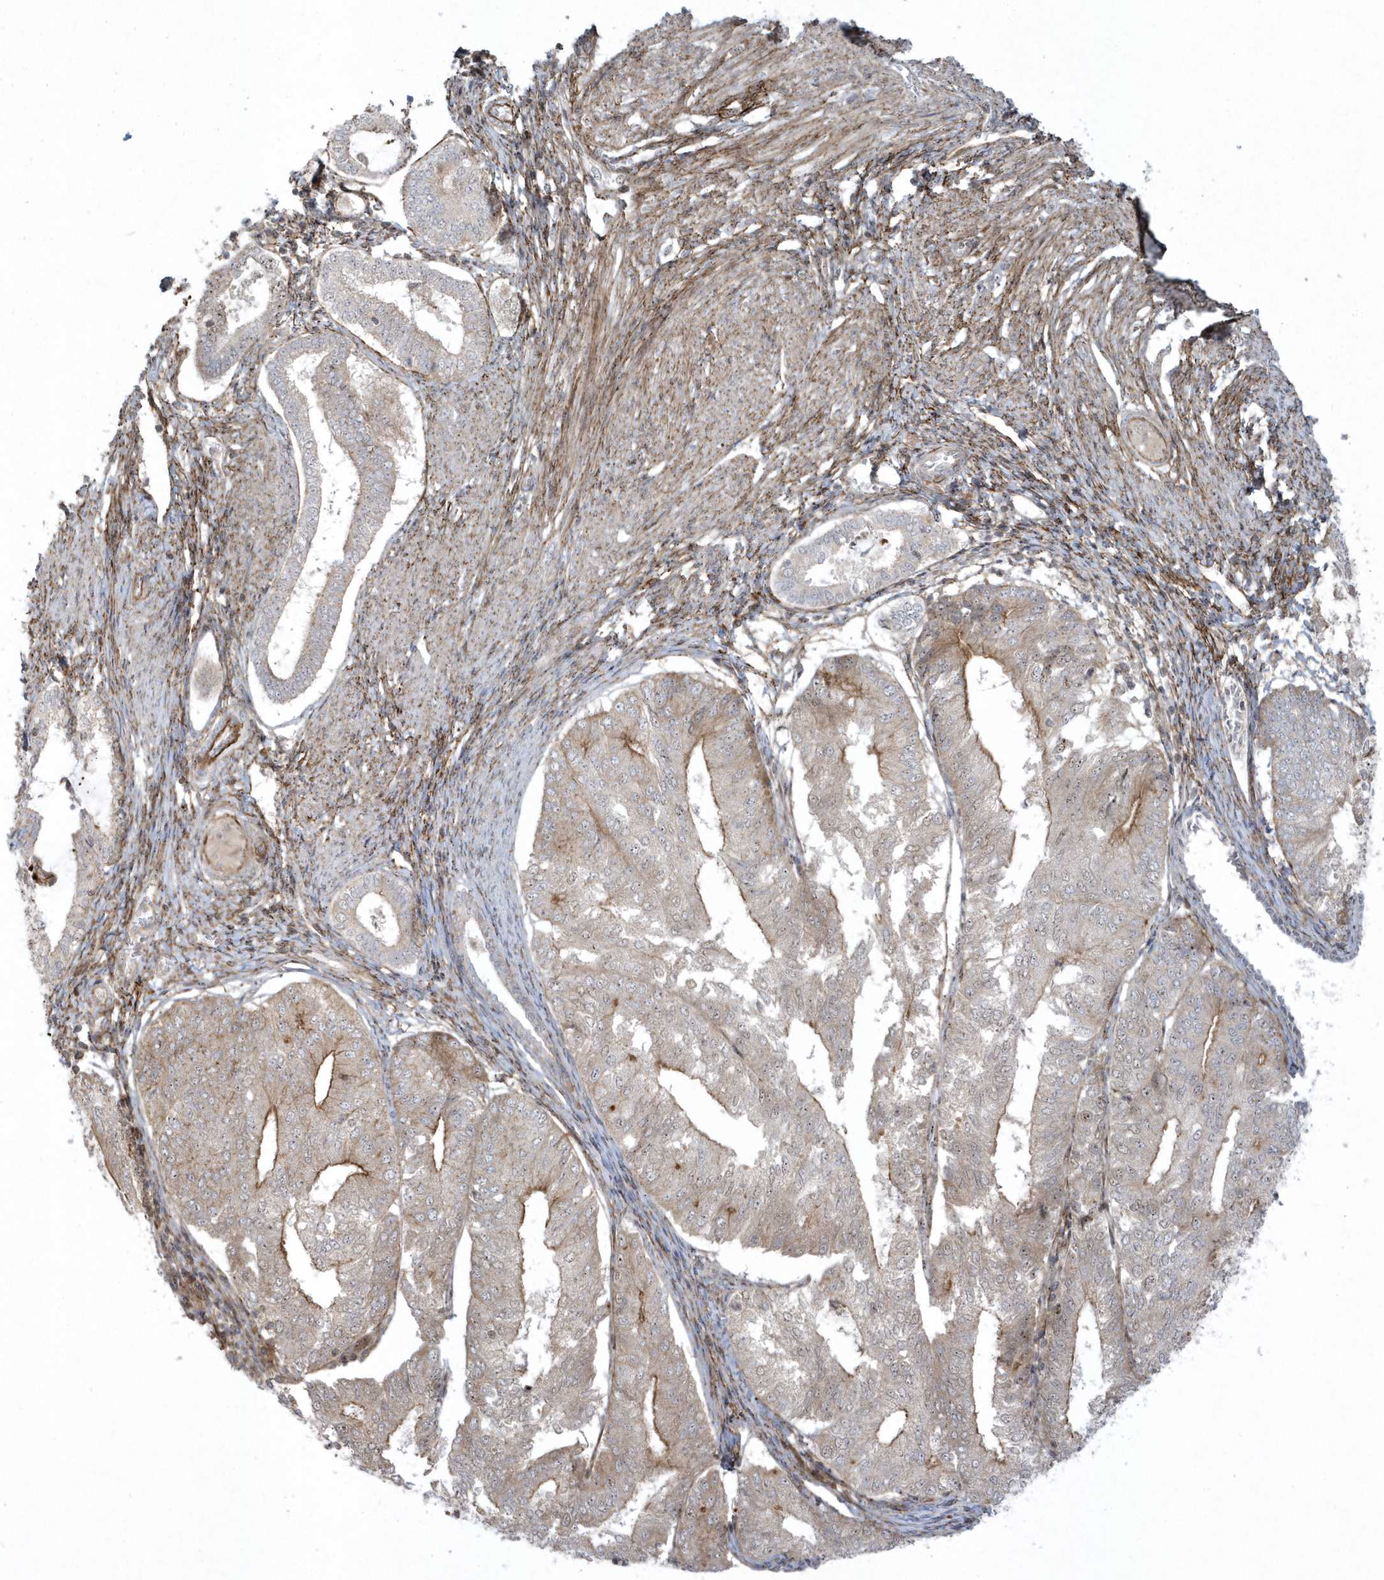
{"staining": {"intensity": "weak", "quantity": "25%-75%", "location": "cytoplasmic/membranous,nuclear"}, "tissue": "endometrial cancer", "cell_type": "Tumor cells", "image_type": "cancer", "snomed": [{"axis": "morphology", "description": "Adenocarcinoma, NOS"}, {"axis": "topography", "description": "Endometrium"}], "caption": "The immunohistochemical stain shows weak cytoplasmic/membranous and nuclear staining in tumor cells of endometrial cancer tissue. Immunohistochemistry (ihc) stains the protein in brown and the nuclei are stained blue.", "gene": "MASP2", "patient": {"sex": "female", "age": 81}}